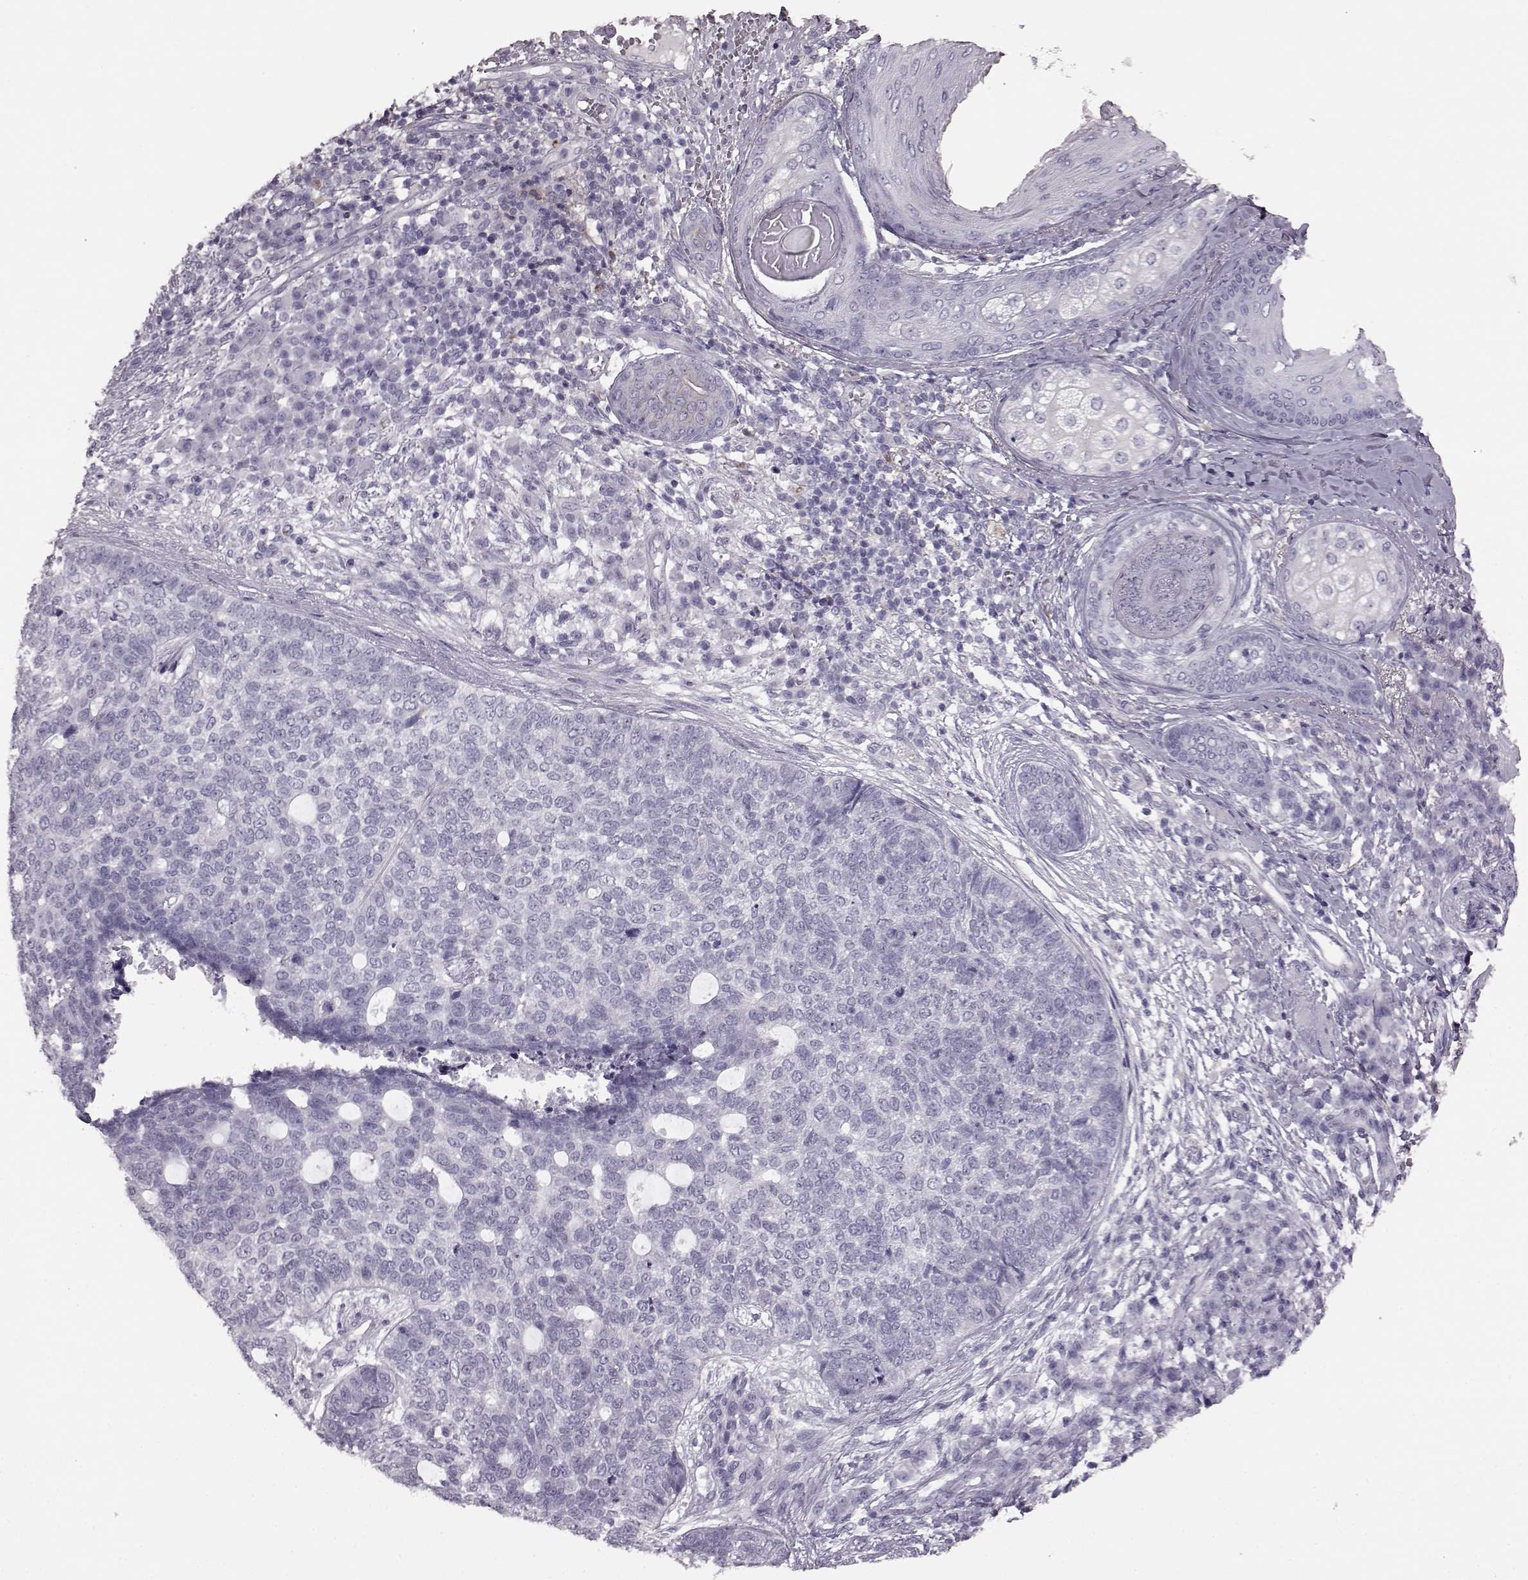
{"staining": {"intensity": "negative", "quantity": "none", "location": "none"}, "tissue": "skin cancer", "cell_type": "Tumor cells", "image_type": "cancer", "snomed": [{"axis": "morphology", "description": "Basal cell carcinoma"}, {"axis": "topography", "description": "Skin"}], "caption": "Immunohistochemical staining of skin cancer (basal cell carcinoma) reveals no significant staining in tumor cells.", "gene": "SNTG1", "patient": {"sex": "female", "age": 69}}